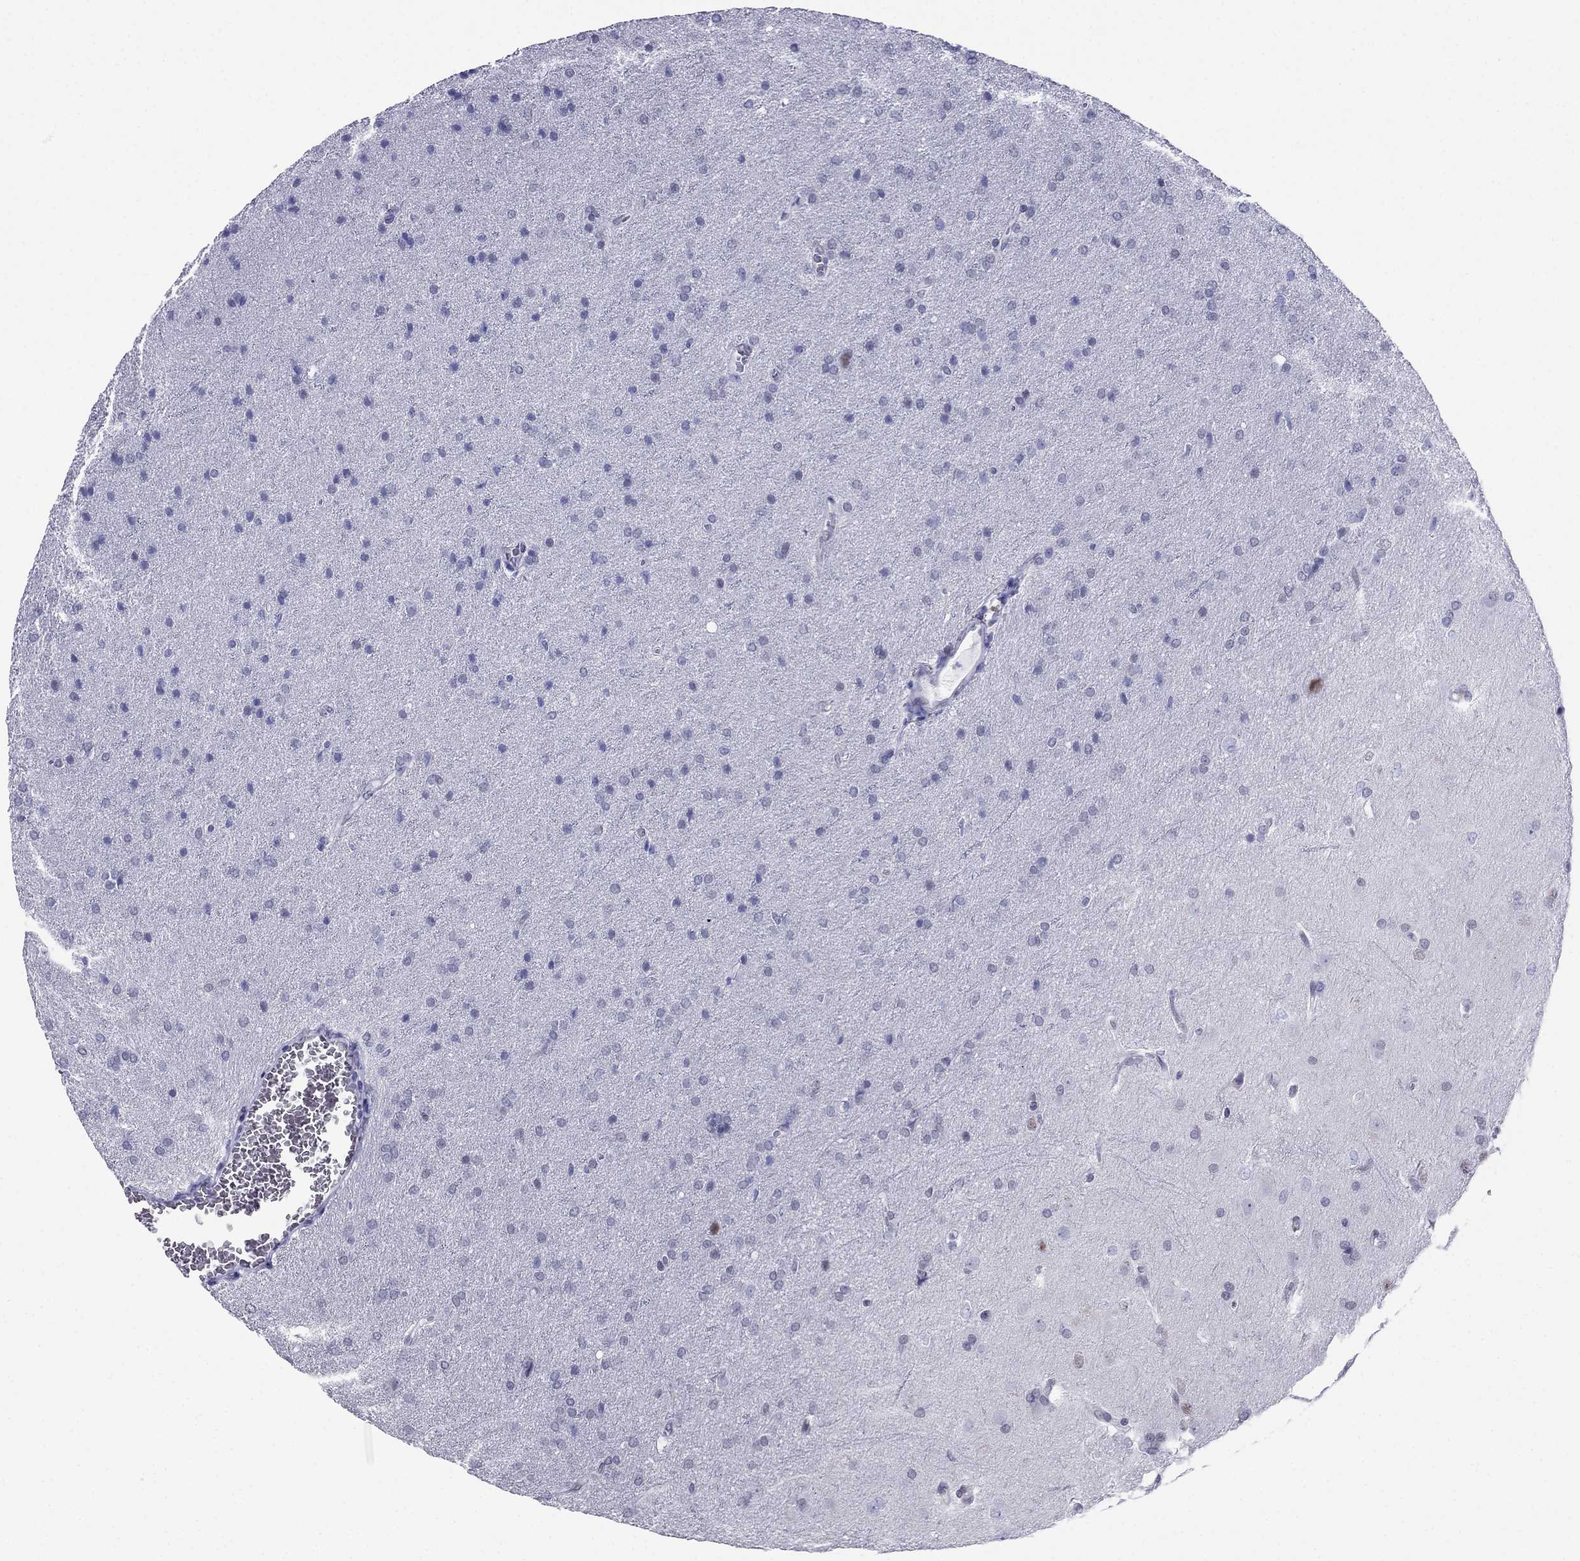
{"staining": {"intensity": "negative", "quantity": "none", "location": "none"}, "tissue": "glioma", "cell_type": "Tumor cells", "image_type": "cancer", "snomed": [{"axis": "morphology", "description": "Glioma, malignant, Low grade"}, {"axis": "topography", "description": "Brain"}], "caption": "Immunohistochemistry (IHC) histopathology image of low-grade glioma (malignant) stained for a protein (brown), which reveals no staining in tumor cells. (Stains: DAB (3,3'-diaminobenzidine) immunohistochemistry (IHC) with hematoxylin counter stain, Microscopy: brightfield microscopy at high magnification).", "gene": "PPM1G", "patient": {"sex": "female", "age": 32}}